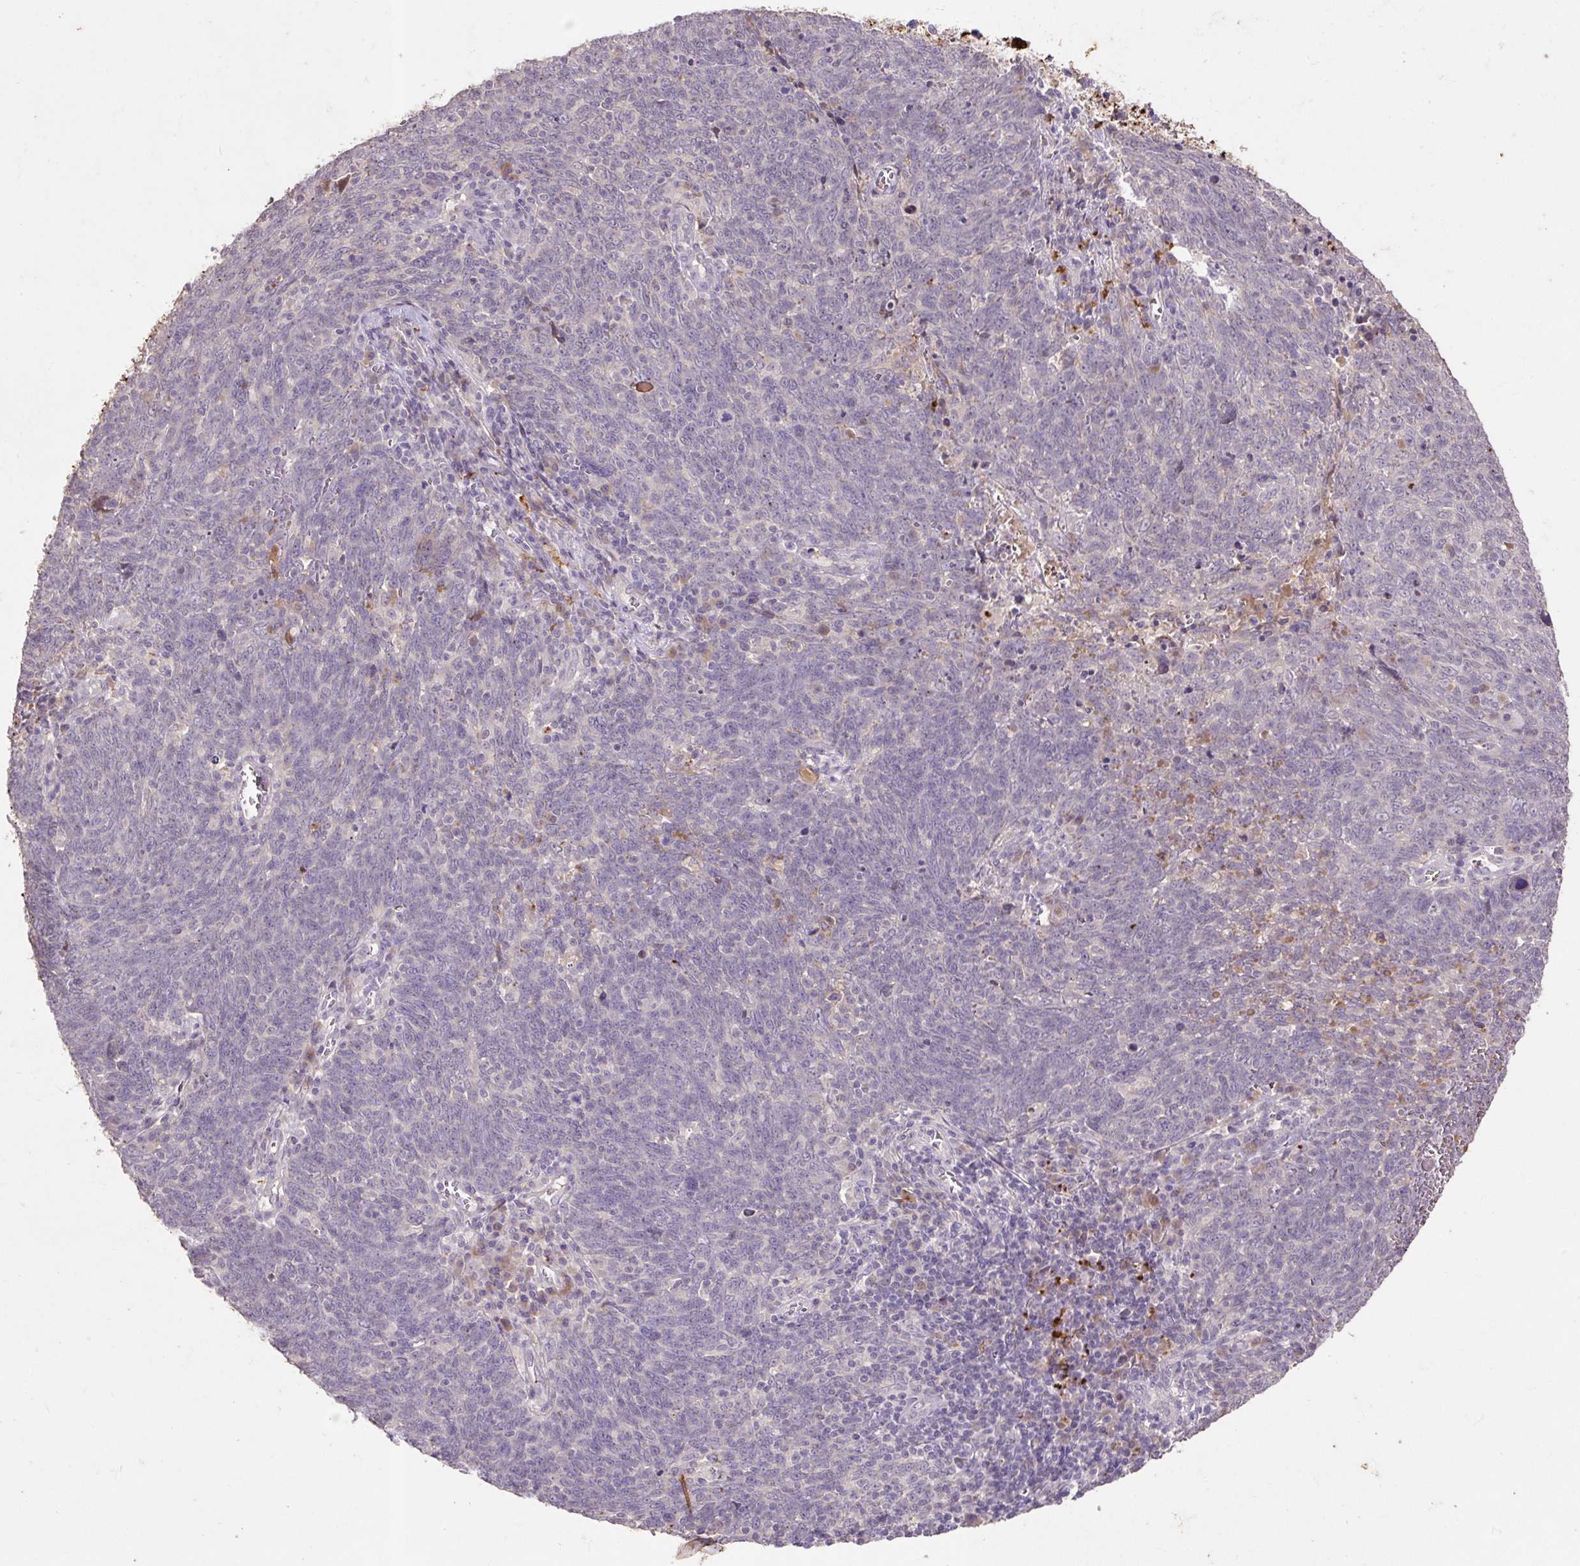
{"staining": {"intensity": "negative", "quantity": "none", "location": "none"}, "tissue": "lung cancer", "cell_type": "Tumor cells", "image_type": "cancer", "snomed": [{"axis": "morphology", "description": "Squamous cell carcinoma, NOS"}, {"axis": "topography", "description": "Lung"}], "caption": "Lung cancer was stained to show a protein in brown. There is no significant positivity in tumor cells. (DAB immunohistochemistry (IHC) visualized using brightfield microscopy, high magnification).", "gene": "LRTM2", "patient": {"sex": "female", "age": 72}}